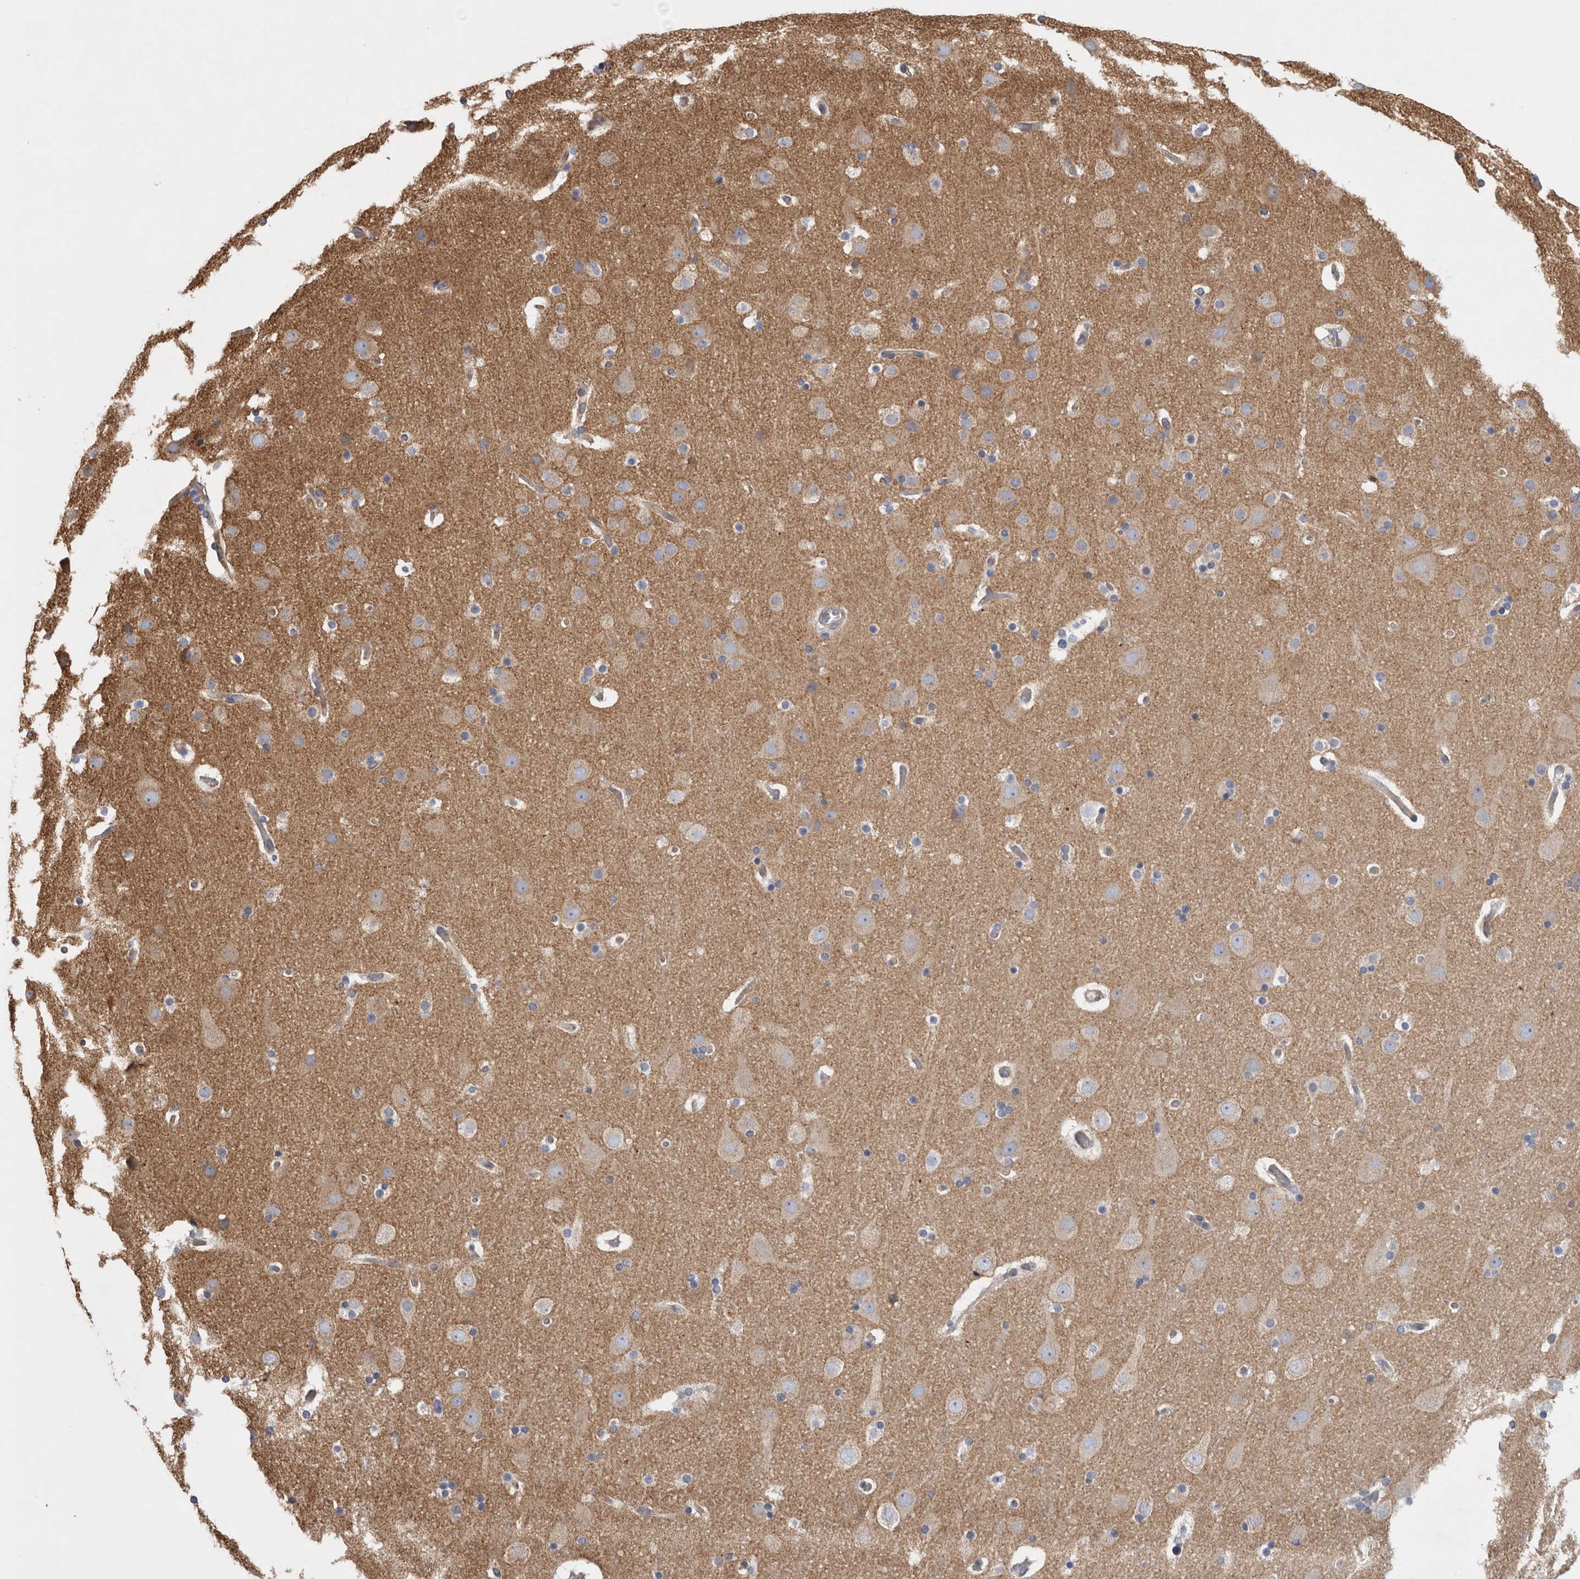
{"staining": {"intensity": "negative", "quantity": "none", "location": "none"}, "tissue": "cerebral cortex", "cell_type": "Endothelial cells", "image_type": "normal", "snomed": [{"axis": "morphology", "description": "Normal tissue, NOS"}, {"axis": "topography", "description": "Cerebral cortex"}], "caption": "Human cerebral cortex stained for a protein using IHC demonstrates no positivity in endothelial cells.", "gene": "ATXN3L", "patient": {"sex": "male", "age": 57}}